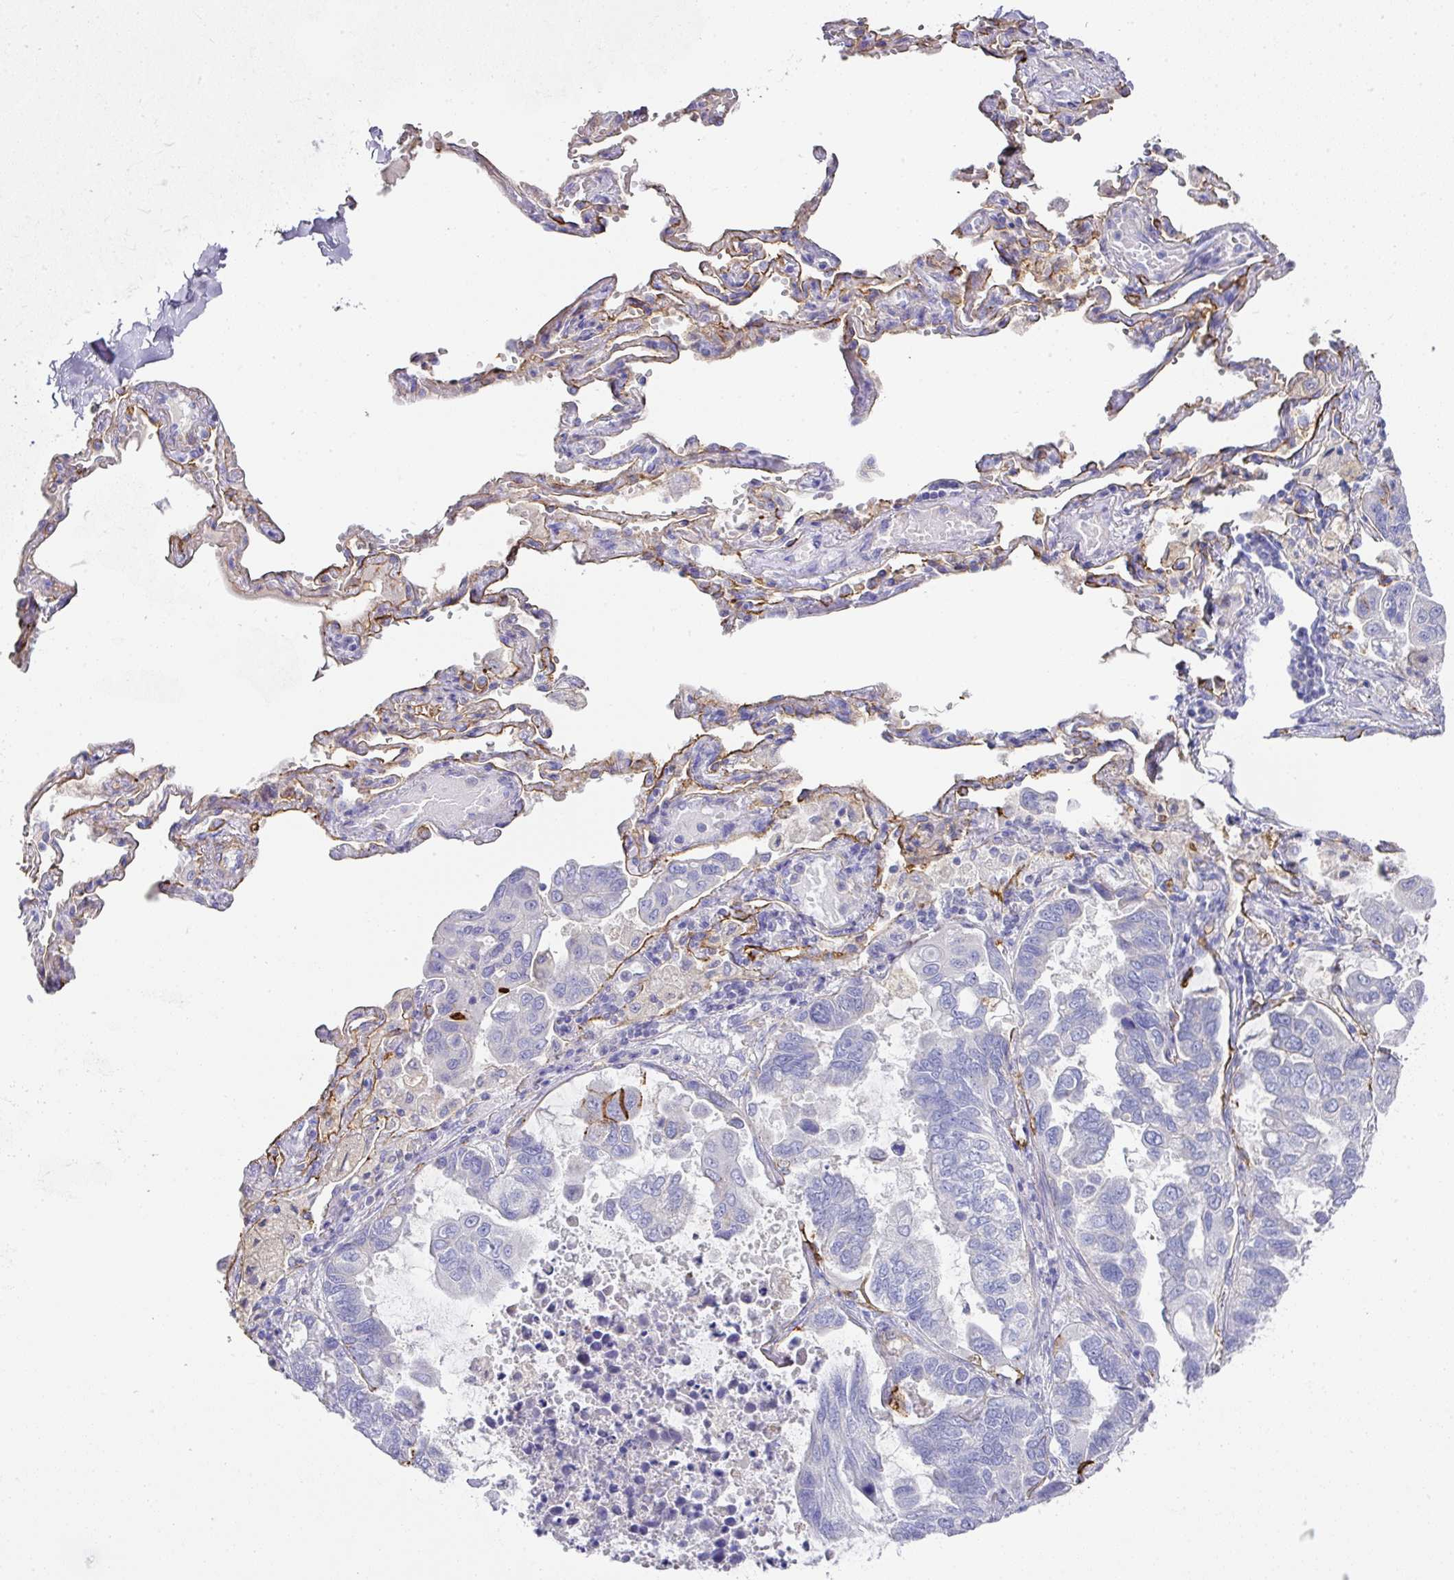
{"staining": {"intensity": "negative", "quantity": "none", "location": "none"}, "tissue": "lung cancer", "cell_type": "Tumor cells", "image_type": "cancer", "snomed": [{"axis": "morphology", "description": "Adenocarcinoma, NOS"}, {"axis": "topography", "description": "Lung"}], "caption": "IHC of lung cancer (adenocarcinoma) shows no positivity in tumor cells.", "gene": "TARM1", "patient": {"sex": "male", "age": 64}}